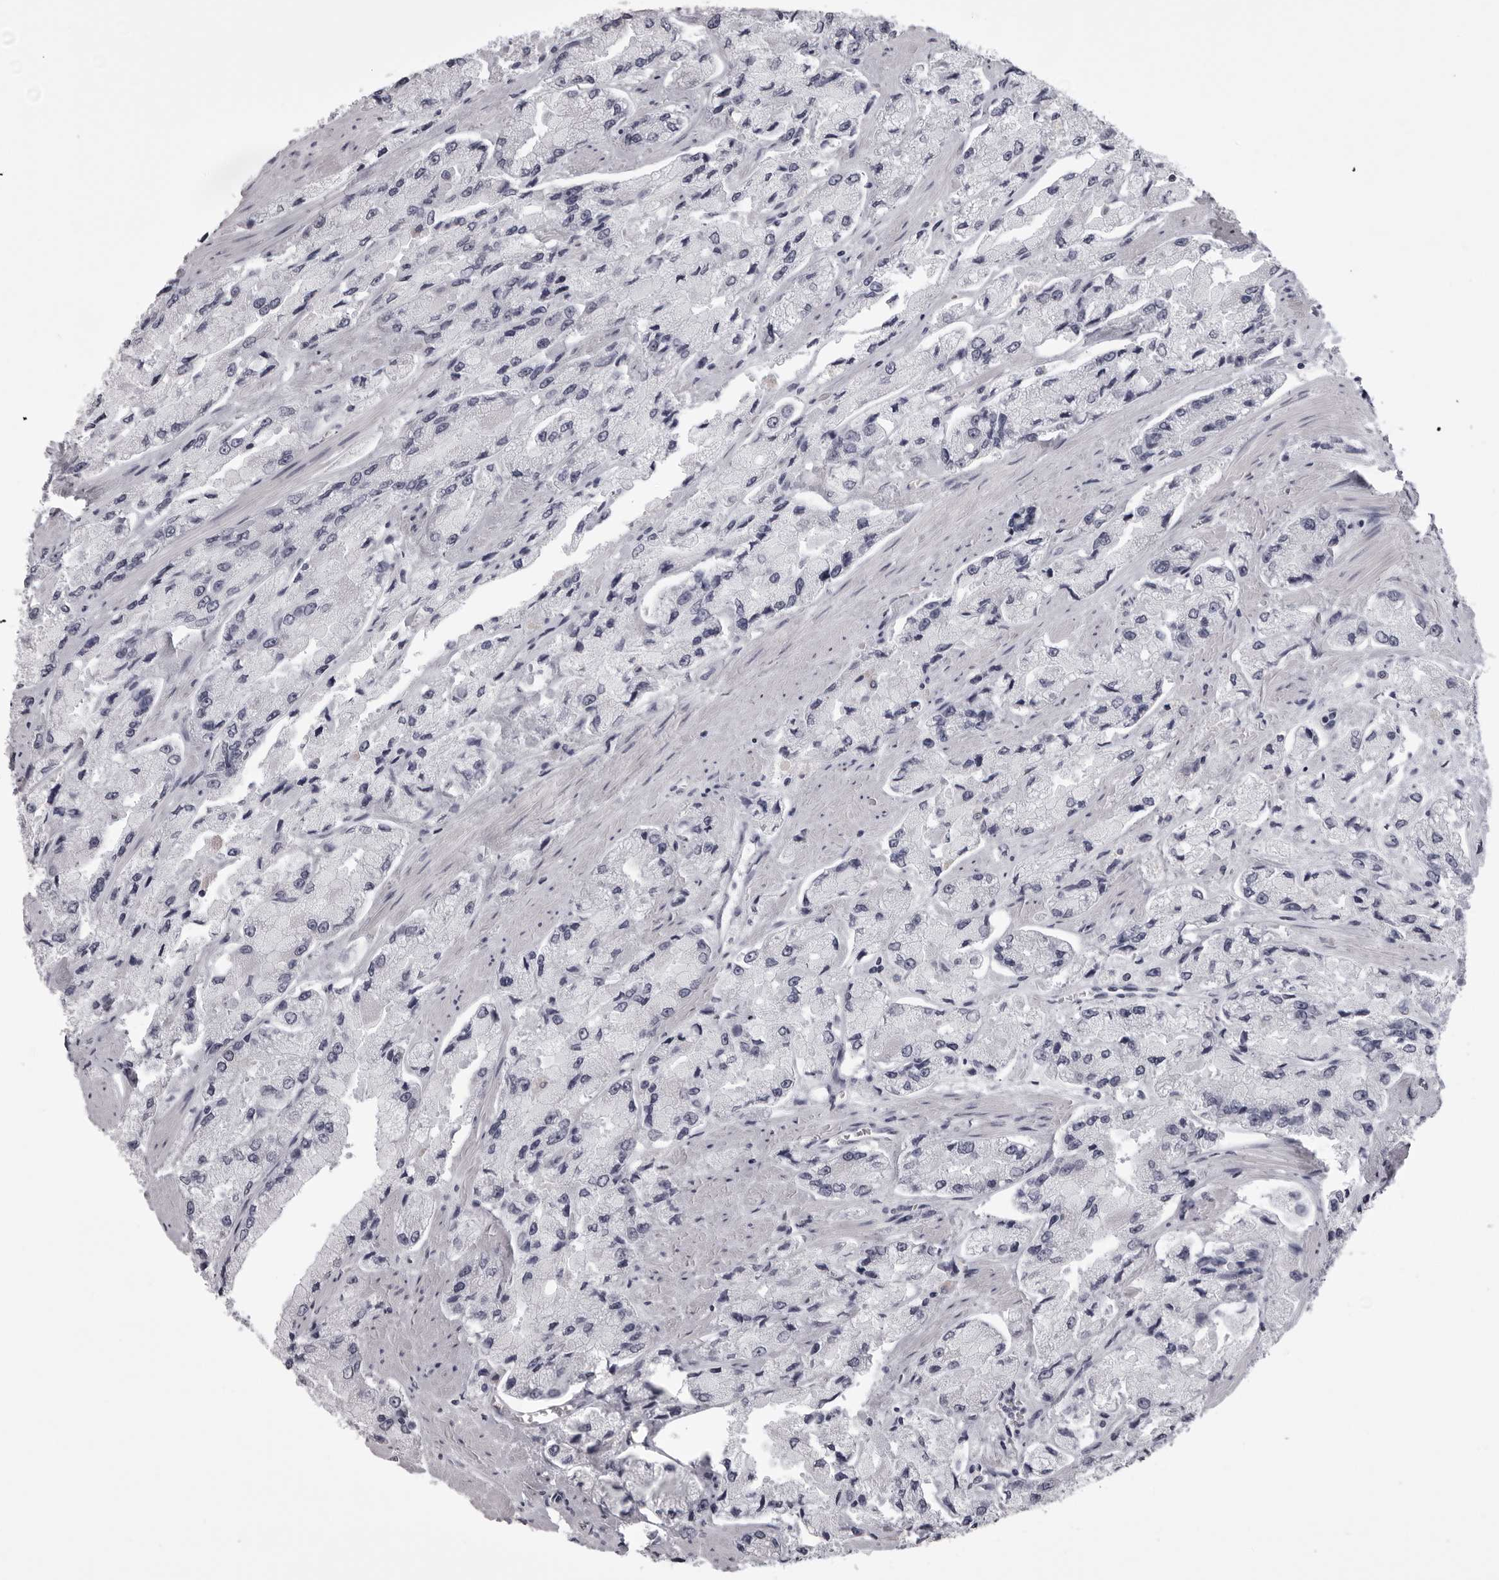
{"staining": {"intensity": "negative", "quantity": "none", "location": "none"}, "tissue": "prostate cancer", "cell_type": "Tumor cells", "image_type": "cancer", "snomed": [{"axis": "morphology", "description": "Adenocarcinoma, High grade"}, {"axis": "topography", "description": "Prostate"}], "caption": "The image reveals no staining of tumor cells in adenocarcinoma (high-grade) (prostate).", "gene": "EPHA10", "patient": {"sex": "male", "age": 58}}